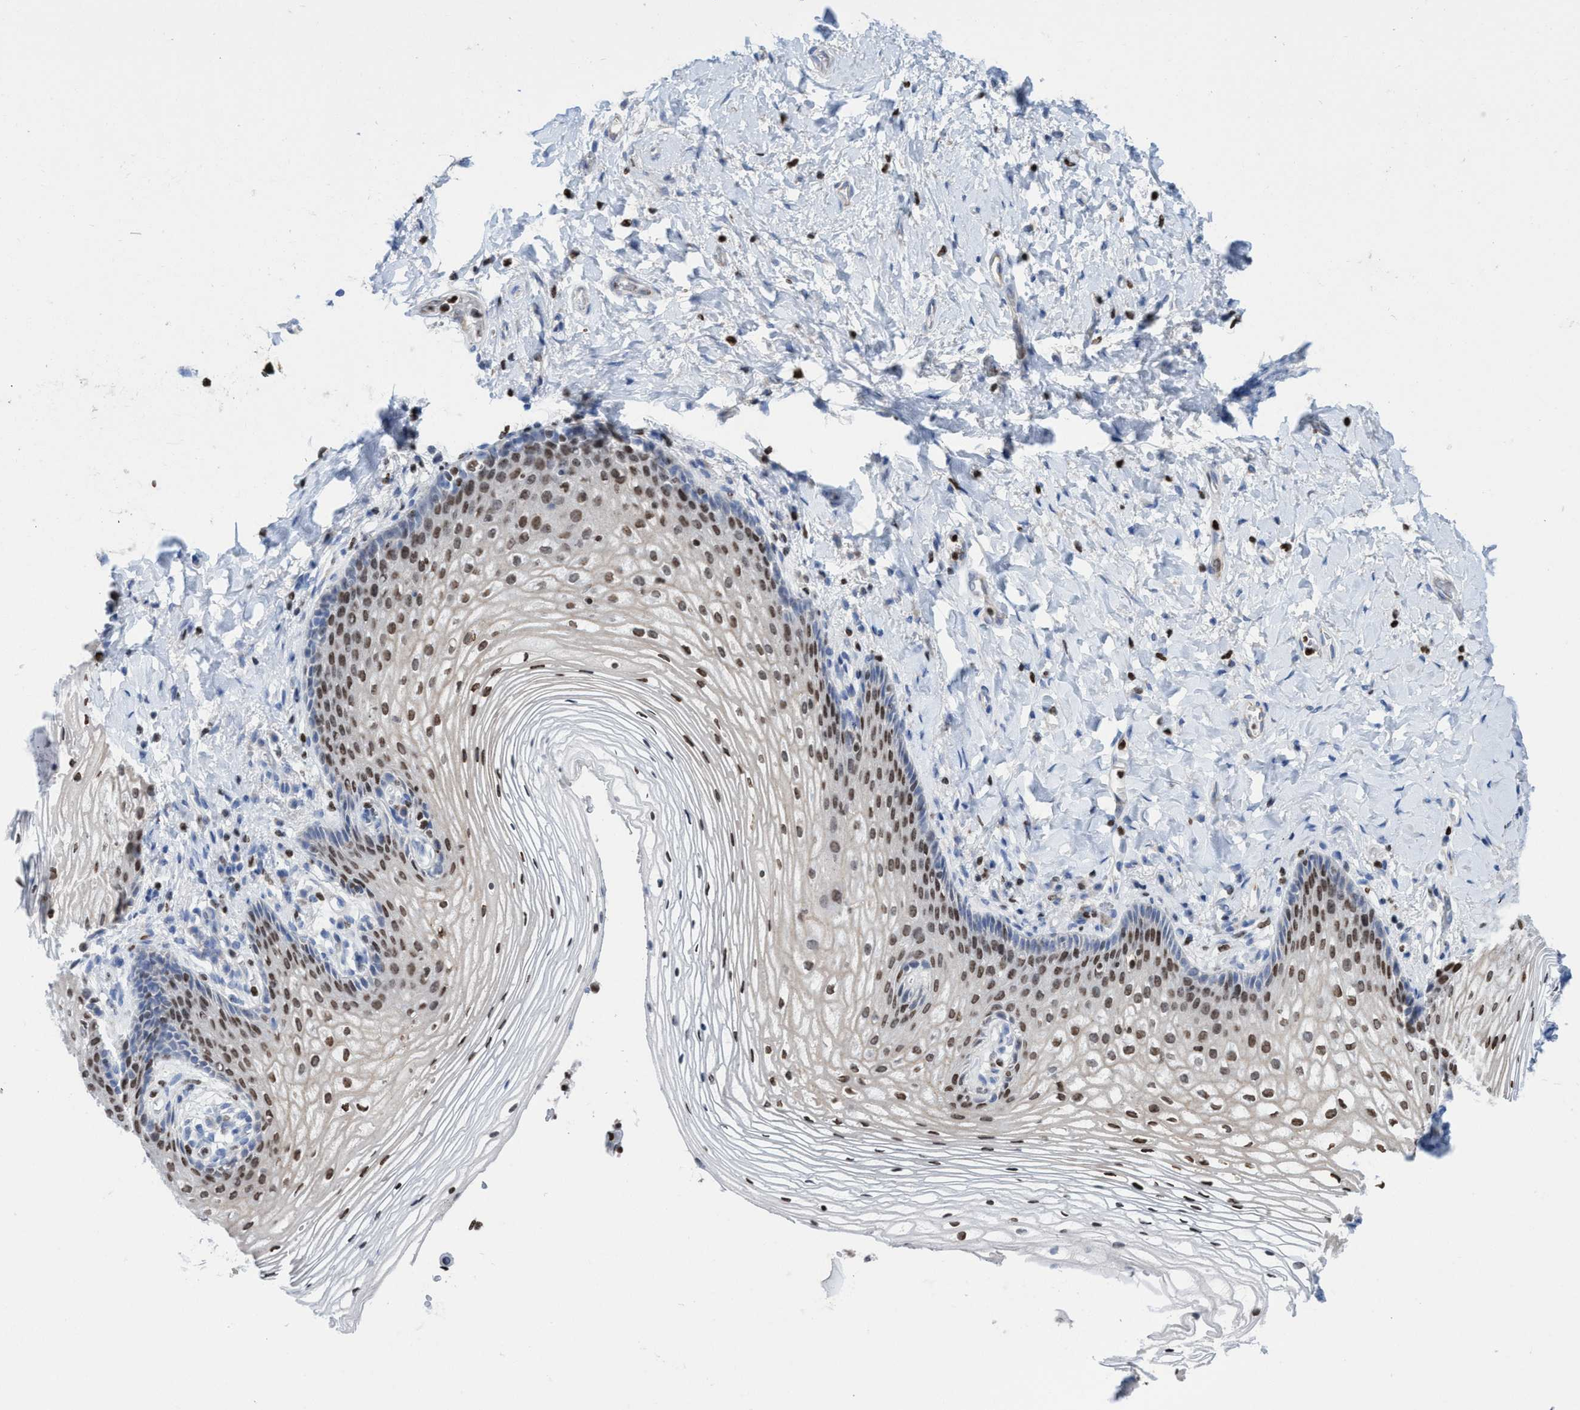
{"staining": {"intensity": "moderate", "quantity": "25%-75%", "location": "nuclear"}, "tissue": "vagina", "cell_type": "Squamous epithelial cells", "image_type": "normal", "snomed": [{"axis": "morphology", "description": "Normal tissue, NOS"}, {"axis": "topography", "description": "Vagina"}], "caption": "Immunohistochemistry of unremarkable vagina reveals medium levels of moderate nuclear staining in approximately 25%-75% of squamous epithelial cells.", "gene": "CBX2", "patient": {"sex": "female", "age": 60}}